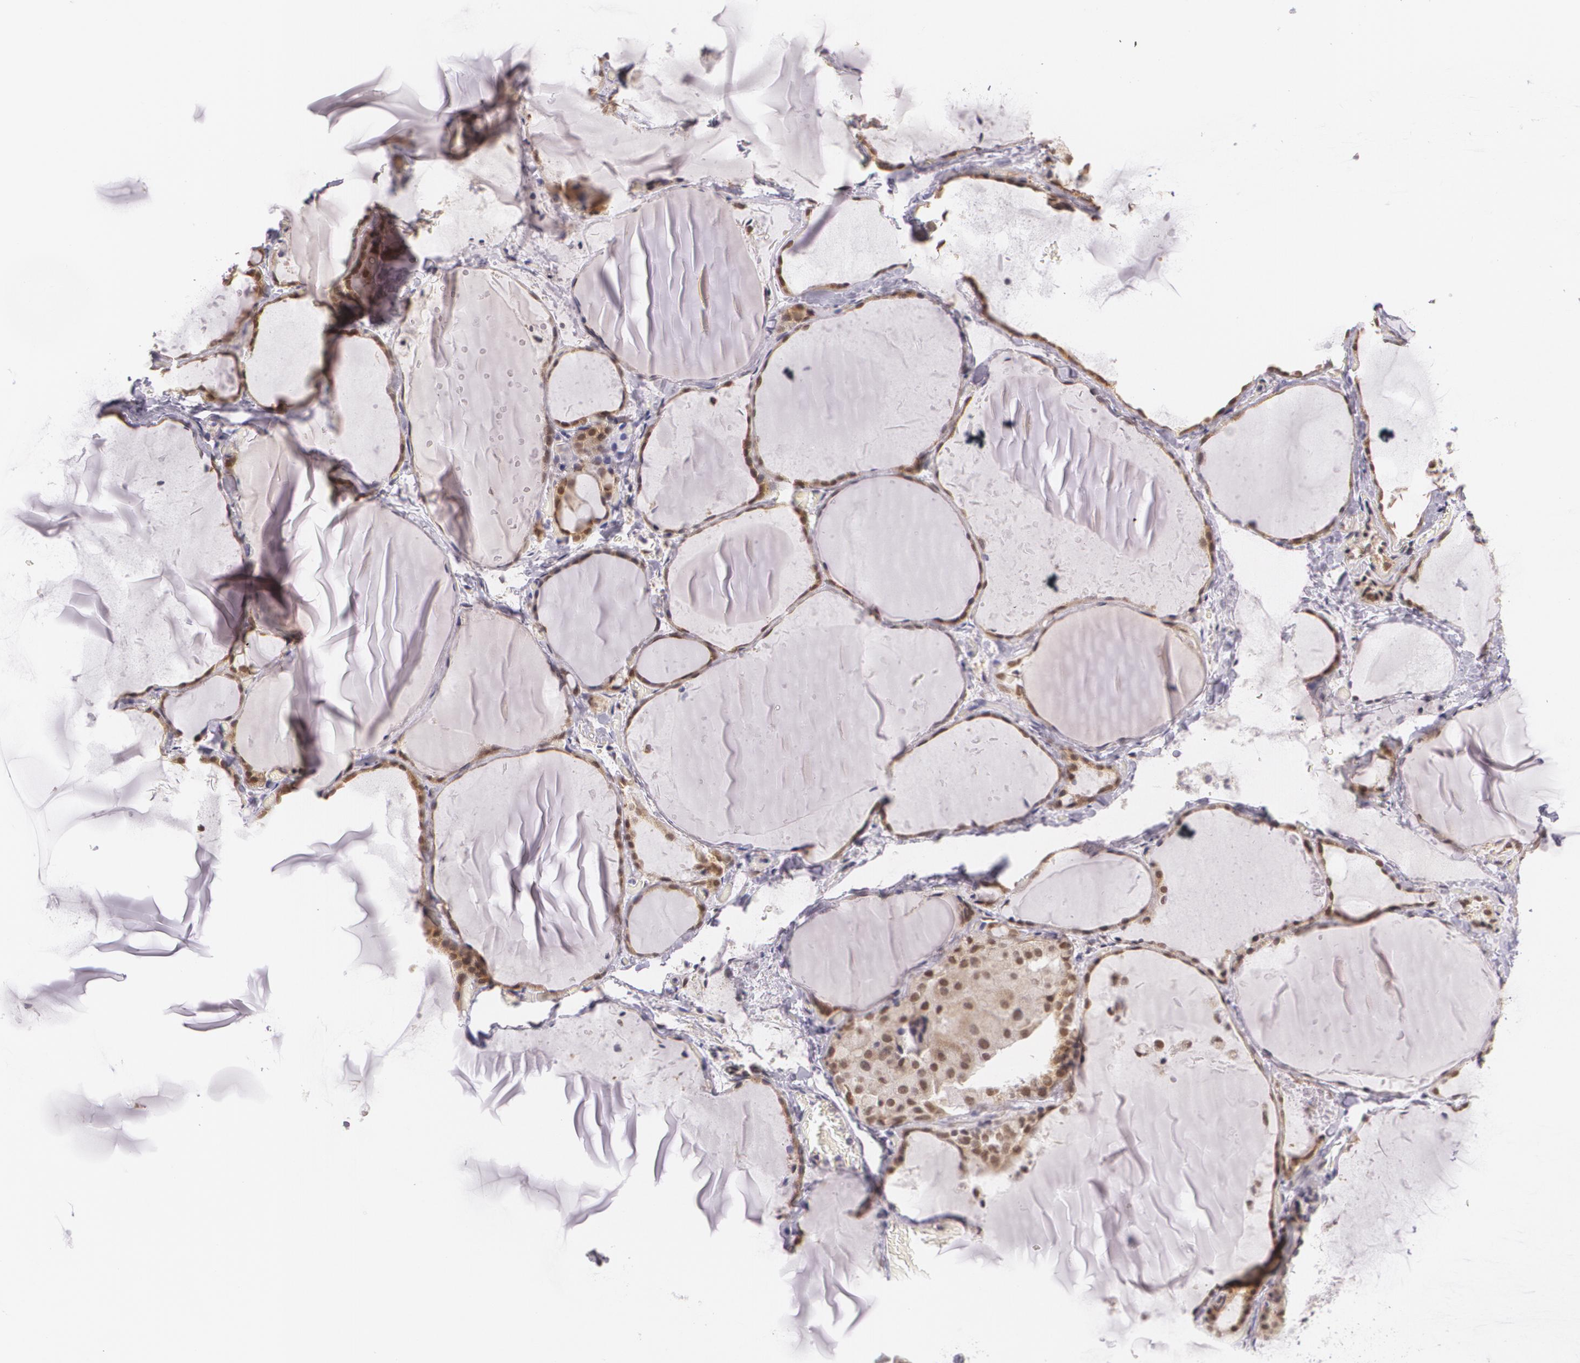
{"staining": {"intensity": "weak", "quantity": "25%-75%", "location": "nuclear"}, "tissue": "thyroid gland", "cell_type": "Glandular cells", "image_type": "normal", "snomed": [{"axis": "morphology", "description": "Normal tissue, NOS"}, {"axis": "topography", "description": "Thyroid gland"}], "caption": "IHC micrograph of unremarkable thyroid gland: thyroid gland stained using immunohistochemistry reveals low levels of weak protein expression localized specifically in the nuclear of glandular cells, appearing as a nuclear brown color.", "gene": "ALX1", "patient": {"sex": "female", "age": 22}}